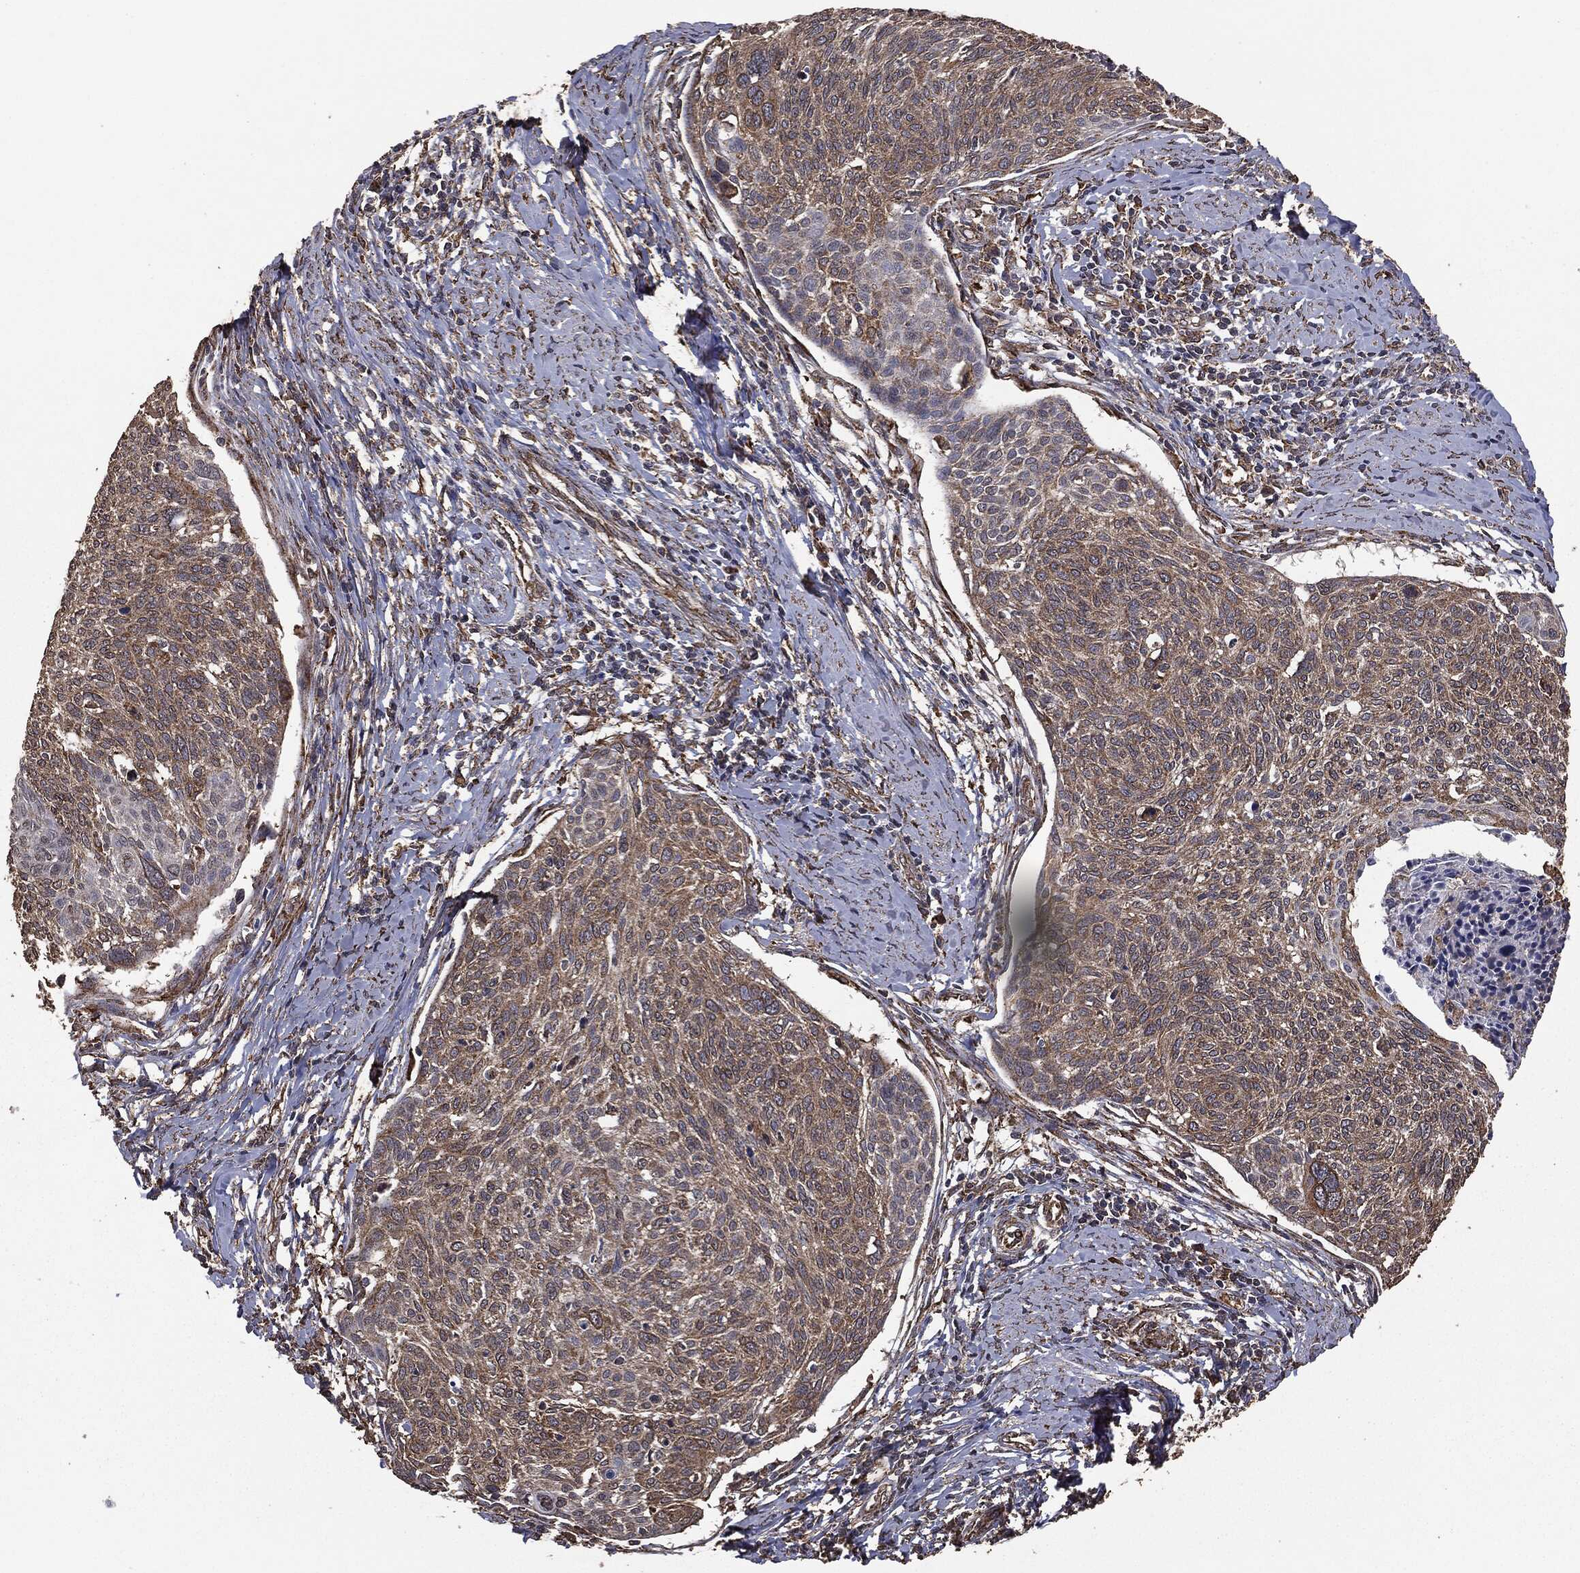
{"staining": {"intensity": "negative", "quantity": "none", "location": "none"}, "tissue": "cervical cancer", "cell_type": "Tumor cells", "image_type": "cancer", "snomed": [{"axis": "morphology", "description": "Squamous cell carcinoma, NOS"}, {"axis": "topography", "description": "Cervix"}], "caption": "This is a micrograph of immunohistochemistry staining of cervical squamous cell carcinoma, which shows no positivity in tumor cells.", "gene": "MTOR", "patient": {"sex": "female", "age": 49}}